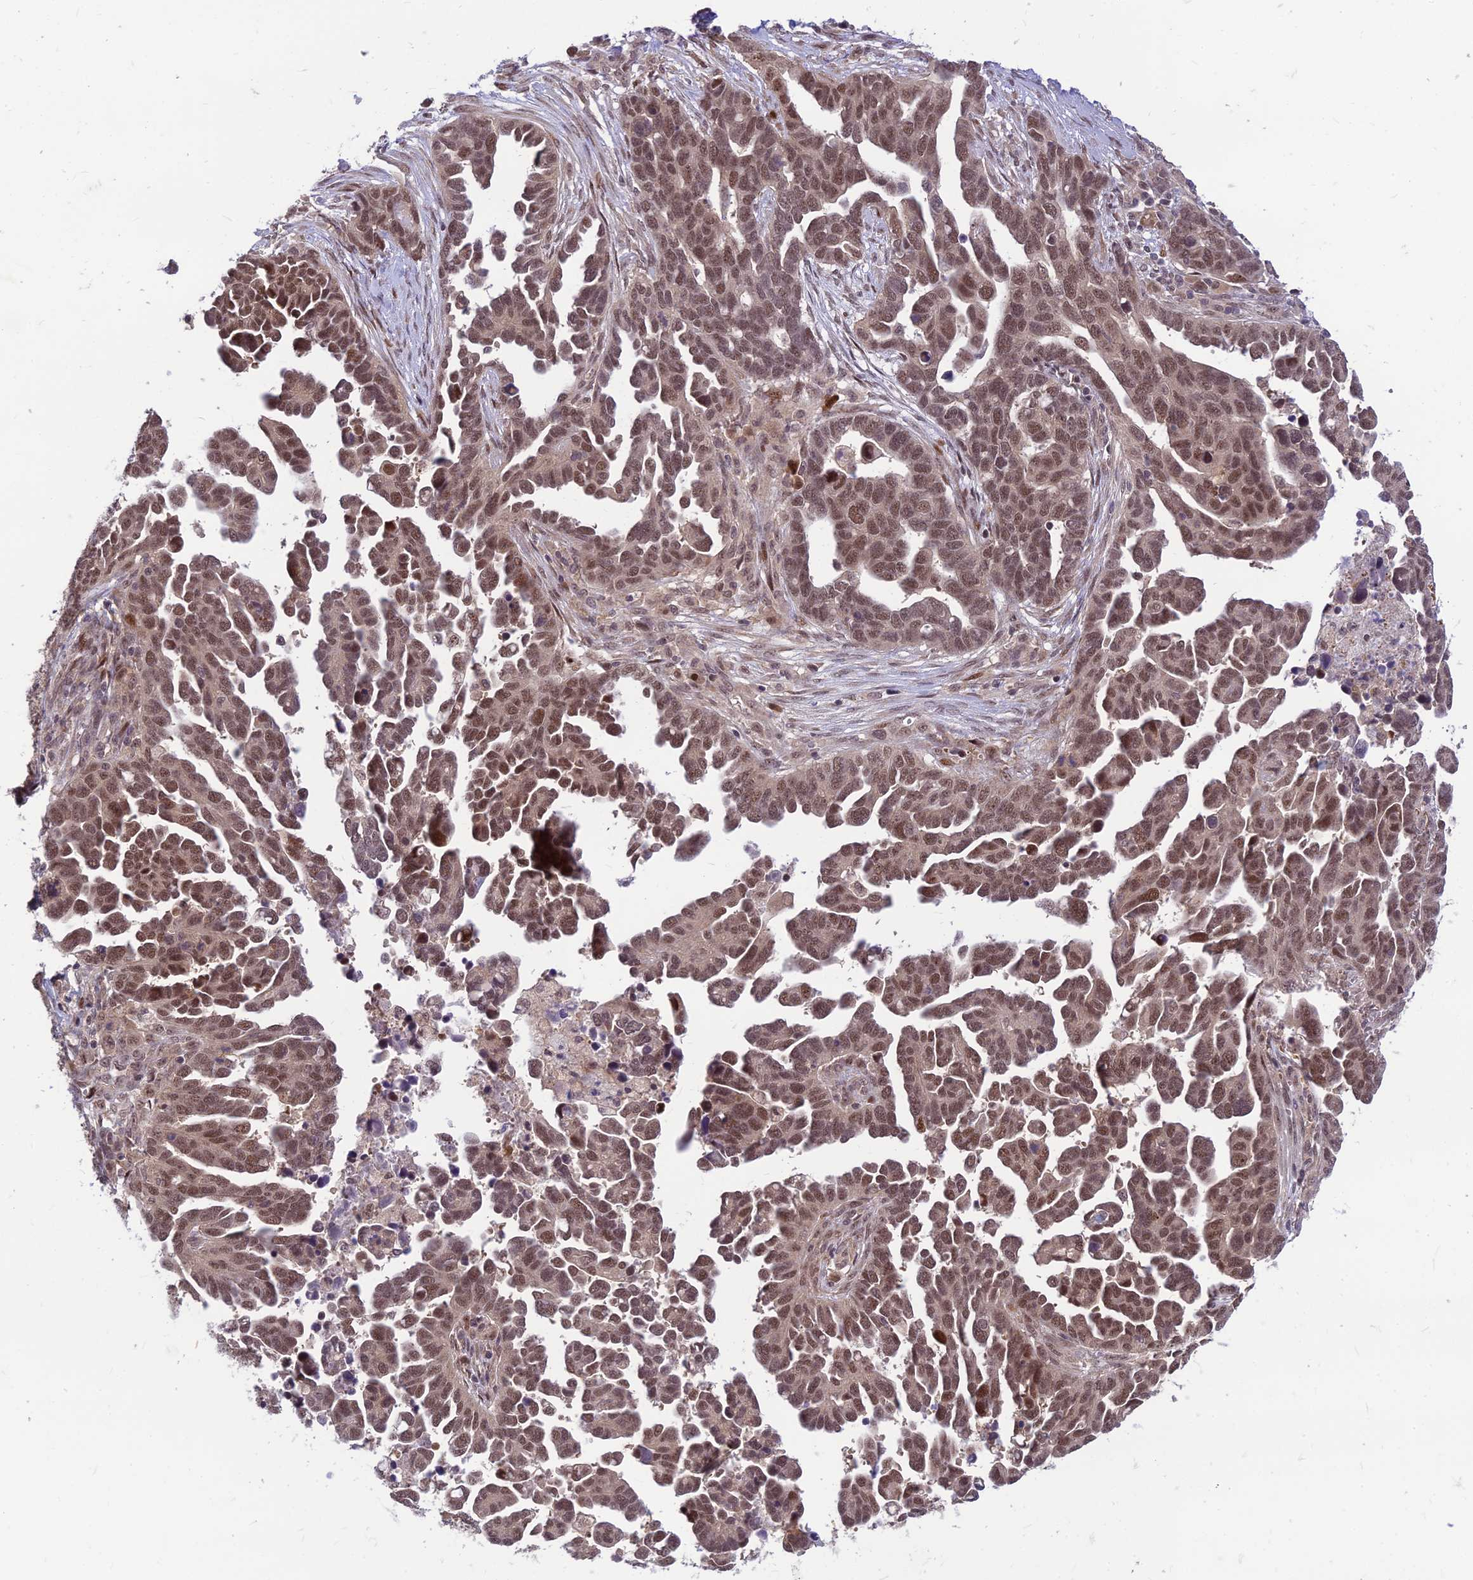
{"staining": {"intensity": "moderate", "quantity": ">75%", "location": "nuclear"}, "tissue": "ovarian cancer", "cell_type": "Tumor cells", "image_type": "cancer", "snomed": [{"axis": "morphology", "description": "Cystadenocarcinoma, serous, NOS"}, {"axis": "topography", "description": "Ovary"}], "caption": "Immunohistochemistry (IHC) micrograph of neoplastic tissue: serous cystadenocarcinoma (ovarian) stained using IHC exhibits medium levels of moderate protein expression localized specifically in the nuclear of tumor cells, appearing as a nuclear brown color.", "gene": "ASPDH", "patient": {"sex": "female", "age": 54}}